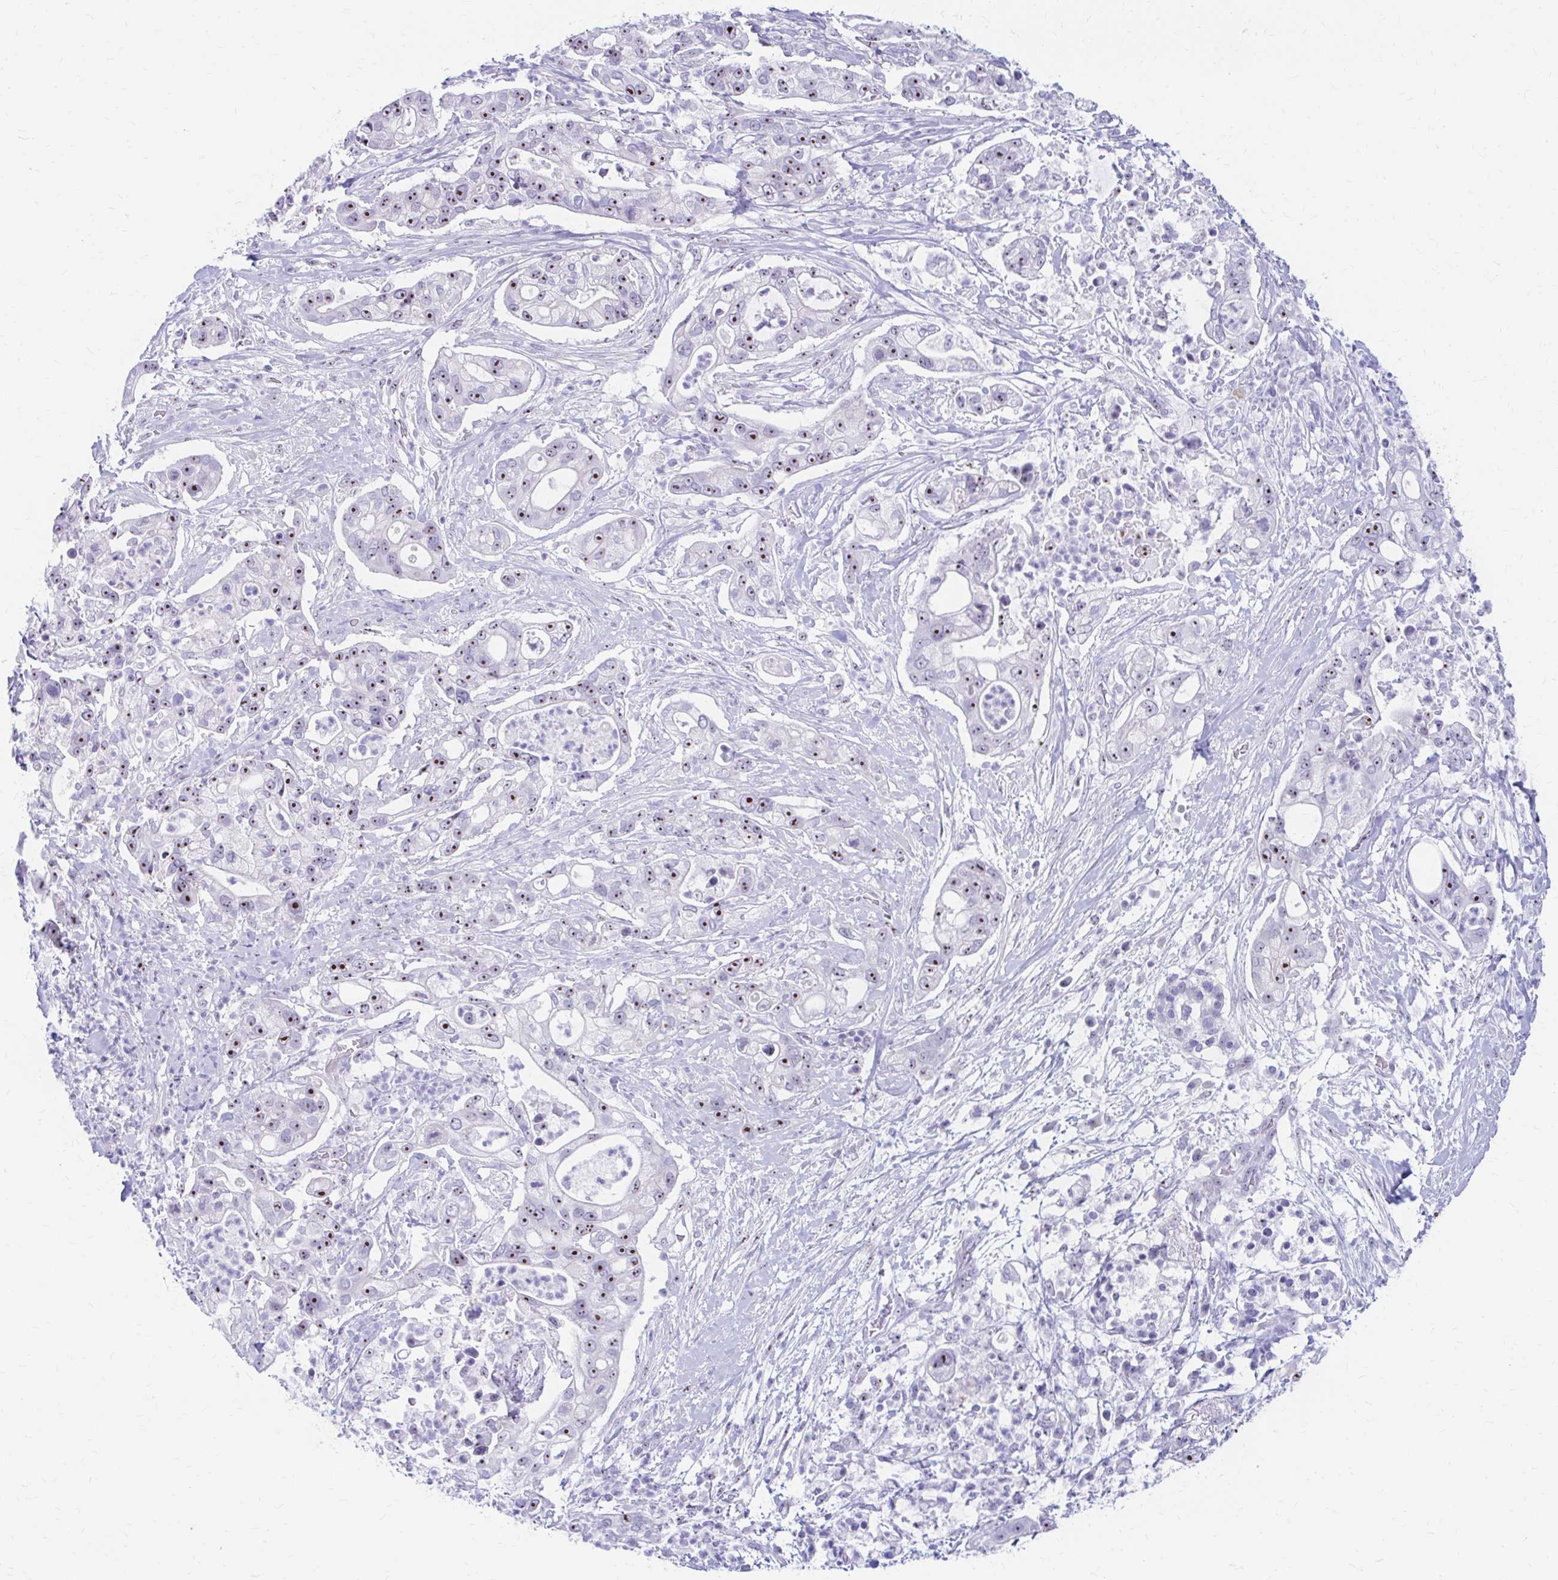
{"staining": {"intensity": "moderate", "quantity": ">75%", "location": "nuclear"}, "tissue": "pancreatic cancer", "cell_type": "Tumor cells", "image_type": "cancer", "snomed": [{"axis": "morphology", "description": "Adenocarcinoma, NOS"}, {"axis": "topography", "description": "Pancreas"}], "caption": "Protein positivity by immunohistochemistry (IHC) shows moderate nuclear staining in about >75% of tumor cells in pancreatic cancer.", "gene": "FTSJ3", "patient": {"sex": "female", "age": 69}}